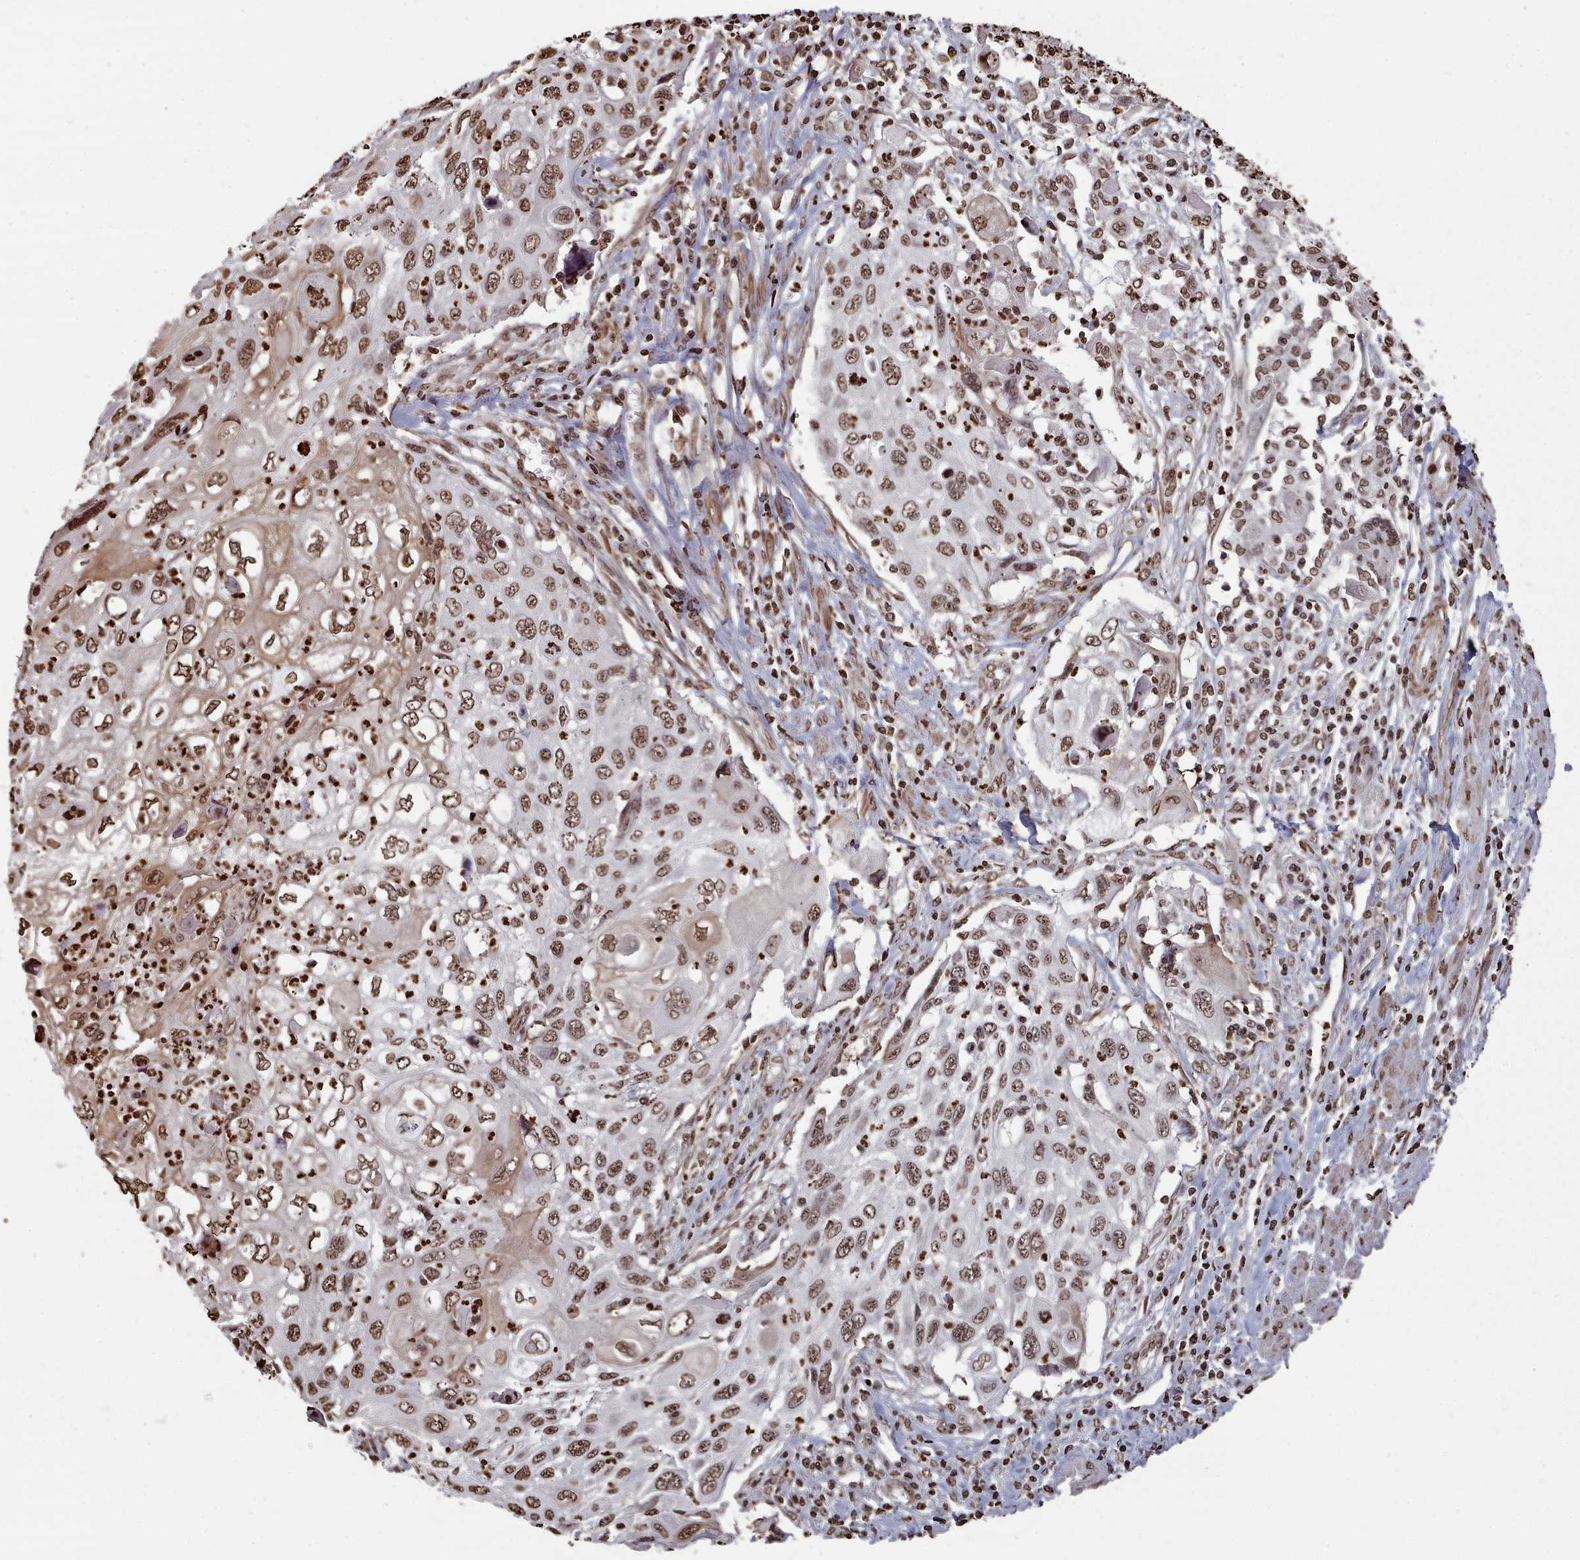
{"staining": {"intensity": "strong", "quantity": ">75%", "location": "cytoplasmic/membranous,nuclear"}, "tissue": "cervical cancer", "cell_type": "Tumor cells", "image_type": "cancer", "snomed": [{"axis": "morphology", "description": "Squamous cell carcinoma, NOS"}, {"axis": "topography", "description": "Cervix"}], "caption": "Tumor cells display strong cytoplasmic/membranous and nuclear staining in approximately >75% of cells in cervical cancer (squamous cell carcinoma).", "gene": "PLEKHG5", "patient": {"sex": "female", "age": 70}}